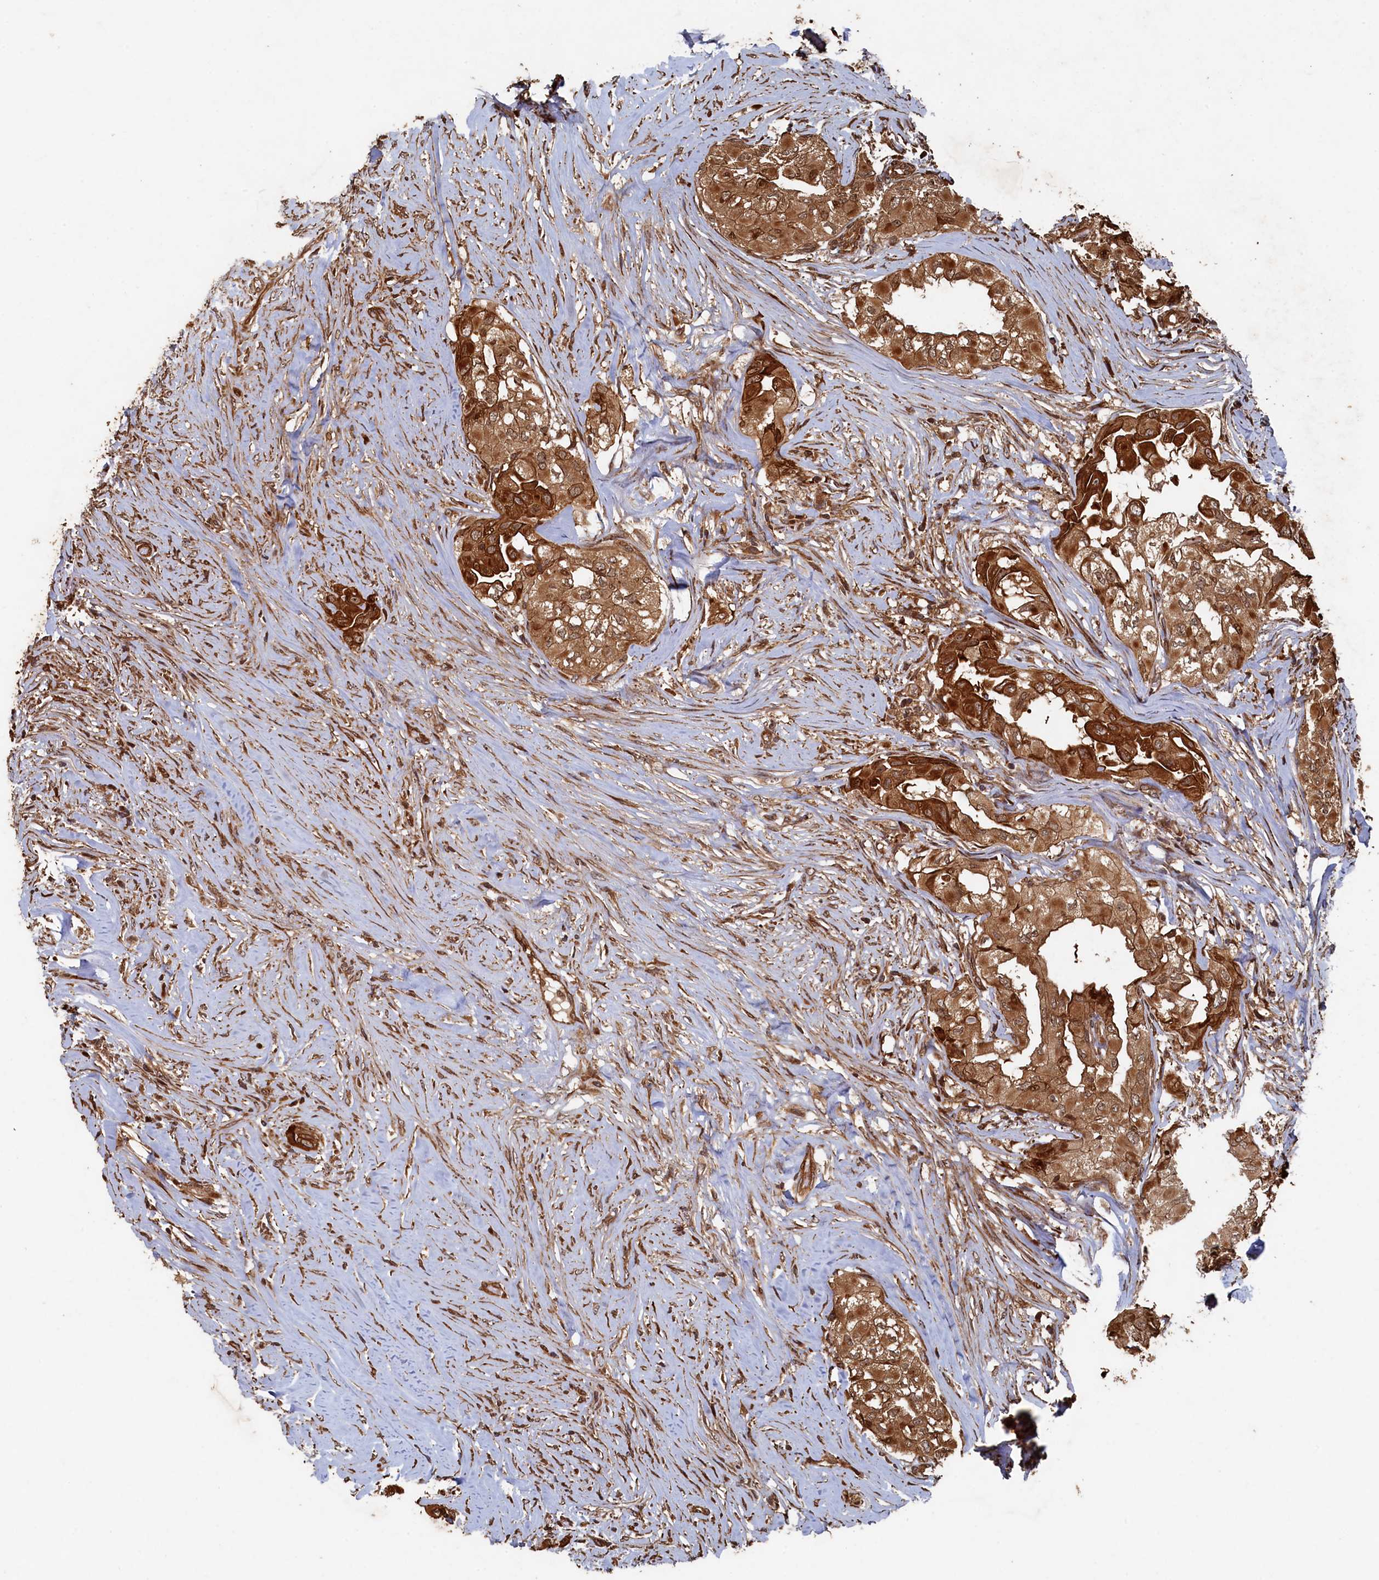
{"staining": {"intensity": "strong", "quantity": ">75%", "location": "cytoplasmic/membranous,nuclear"}, "tissue": "thyroid cancer", "cell_type": "Tumor cells", "image_type": "cancer", "snomed": [{"axis": "morphology", "description": "Papillary adenocarcinoma, NOS"}, {"axis": "topography", "description": "Thyroid gland"}], "caption": "Human papillary adenocarcinoma (thyroid) stained with a brown dye demonstrates strong cytoplasmic/membranous and nuclear positive staining in approximately >75% of tumor cells.", "gene": "PIGN", "patient": {"sex": "female", "age": 59}}